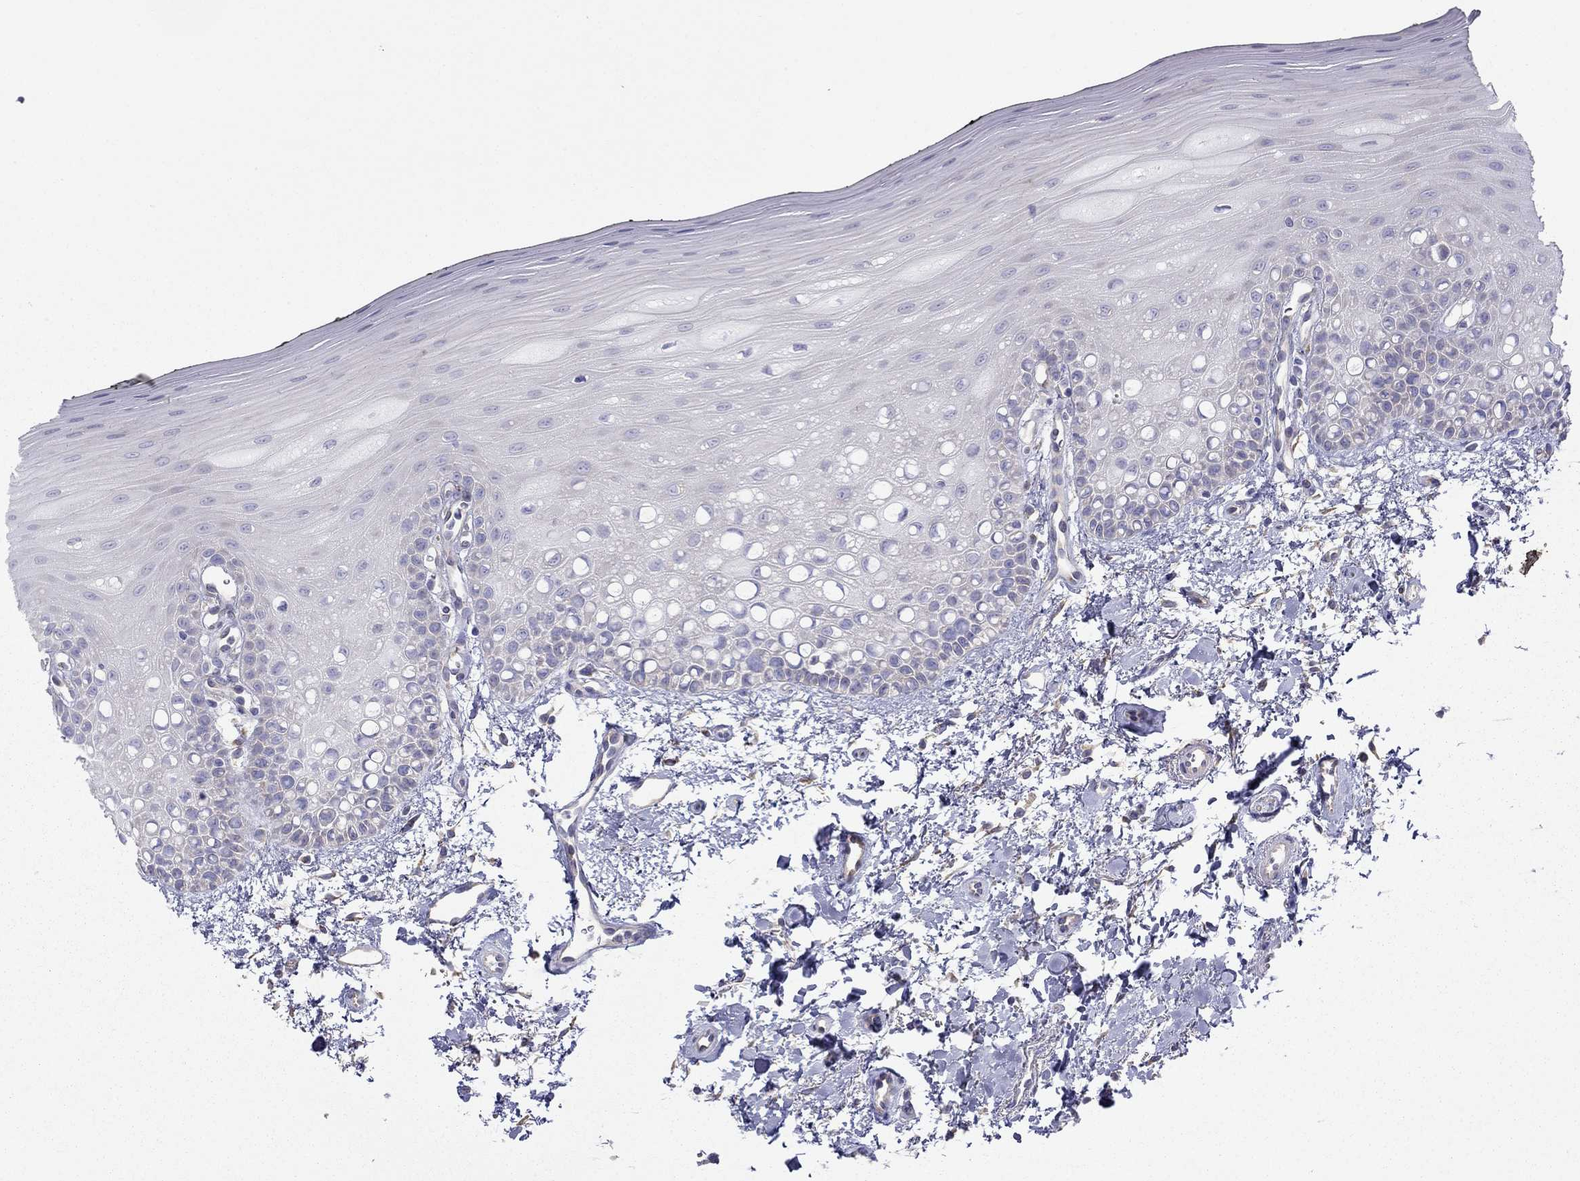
{"staining": {"intensity": "negative", "quantity": "none", "location": "none"}, "tissue": "oral mucosa", "cell_type": "Squamous epithelial cells", "image_type": "normal", "snomed": [{"axis": "morphology", "description": "Normal tissue, NOS"}, {"axis": "topography", "description": "Oral tissue"}], "caption": "This is a image of immunohistochemistry (IHC) staining of unremarkable oral mucosa, which shows no positivity in squamous epithelial cells. Brightfield microscopy of immunohistochemistry (IHC) stained with DAB (brown) and hematoxylin (blue), captured at high magnification.", "gene": "LONRF2", "patient": {"sex": "female", "age": 78}}